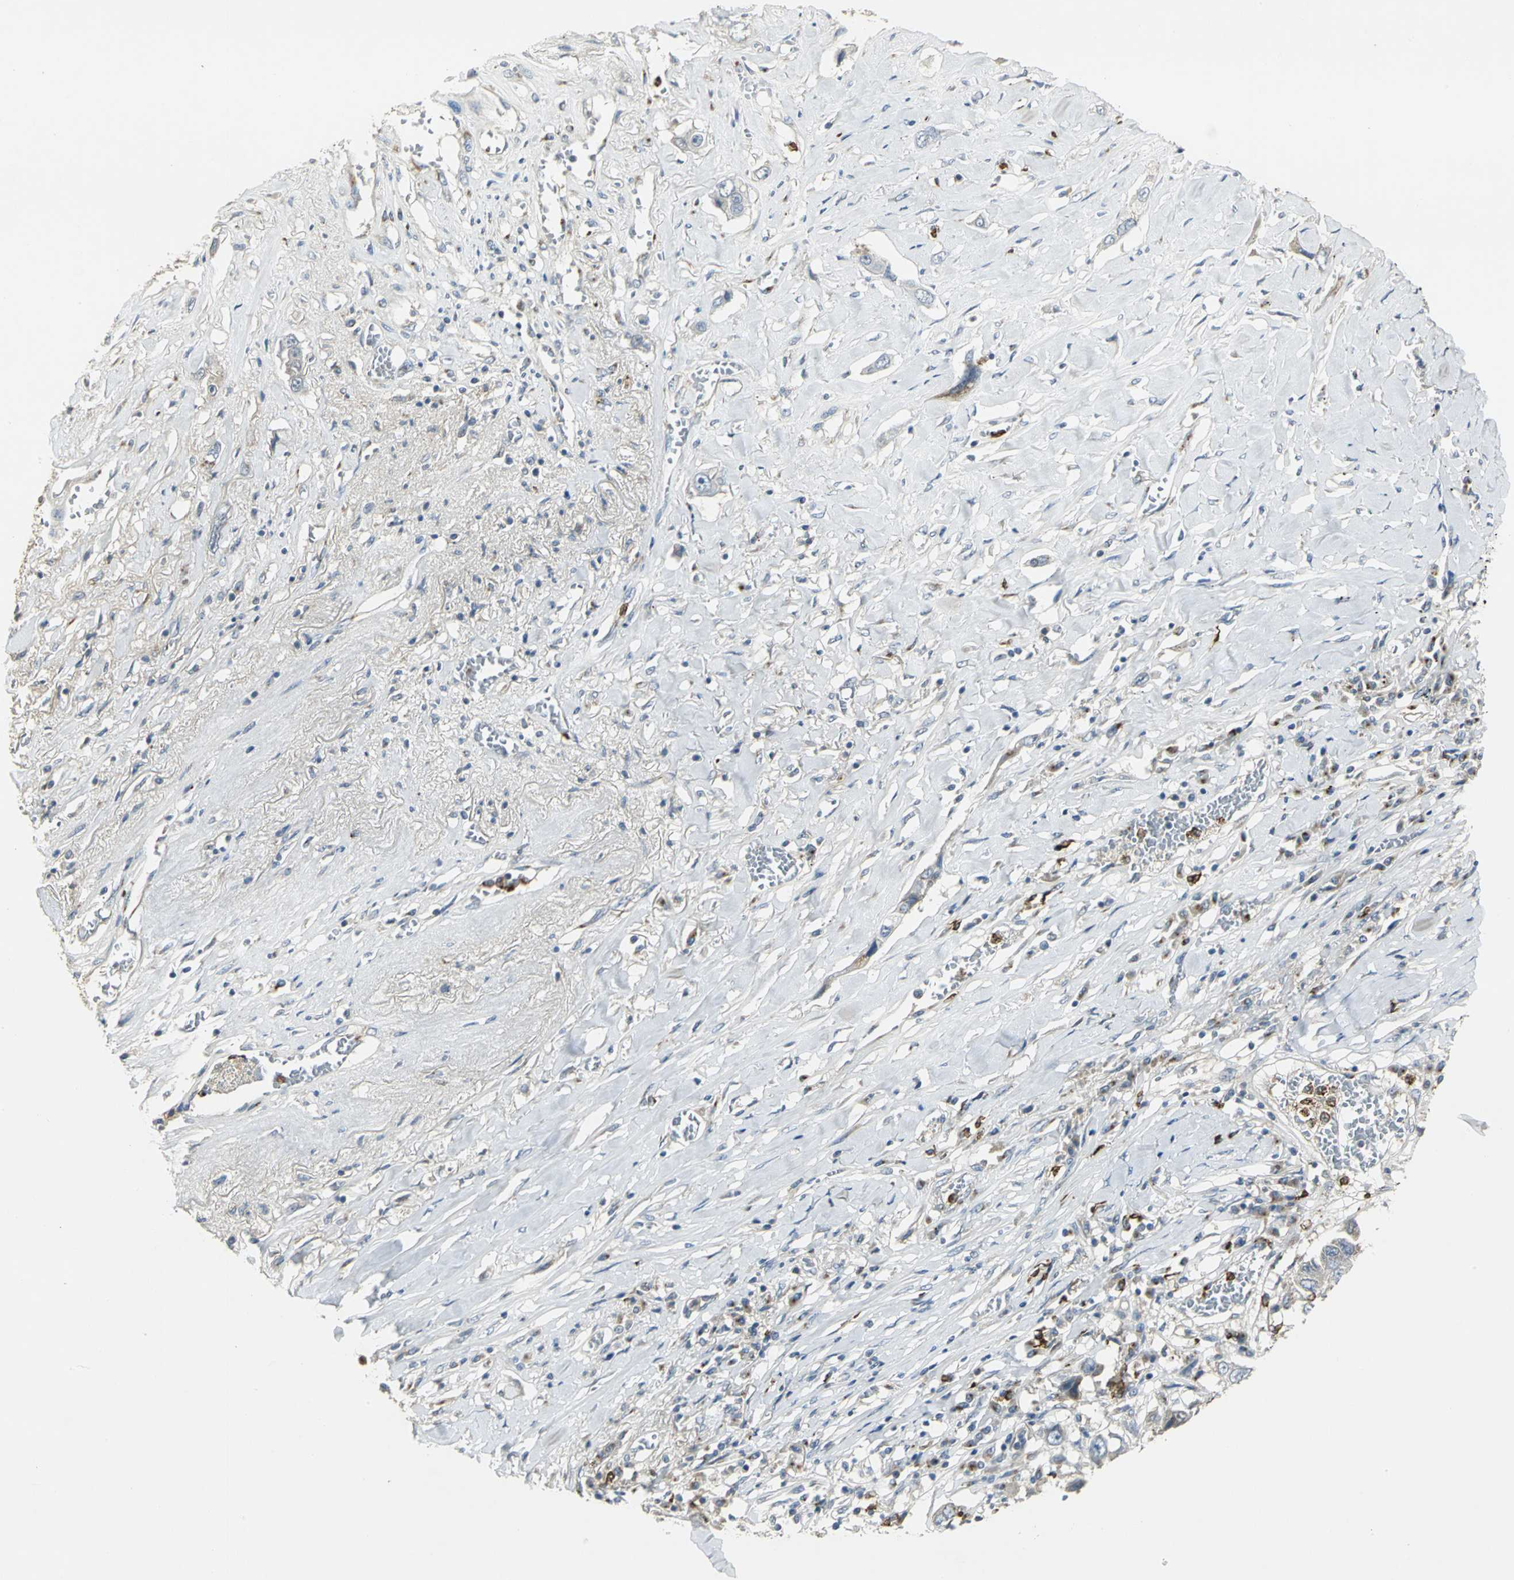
{"staining": {"intensity": "weak", "quantity": "<25%", "location": "cytoplasmic/membranous"}, "tissue": "lung cancer", "cell_type": "Tumor cells", "image_type": "cancer", "snomed": [{"axis": "morphology", "description": "Squamous cell carcinoma, NOS"}, {"axis": "topography", "description": "Lung"}], "caption": "Tumor cells are negative for brown protein staining in lung cancer (squamous cell carcinoma). Nuclei are stained in blue.", "gene": "TM9SF2", "patient": {"sex": "male", "age": 71}}